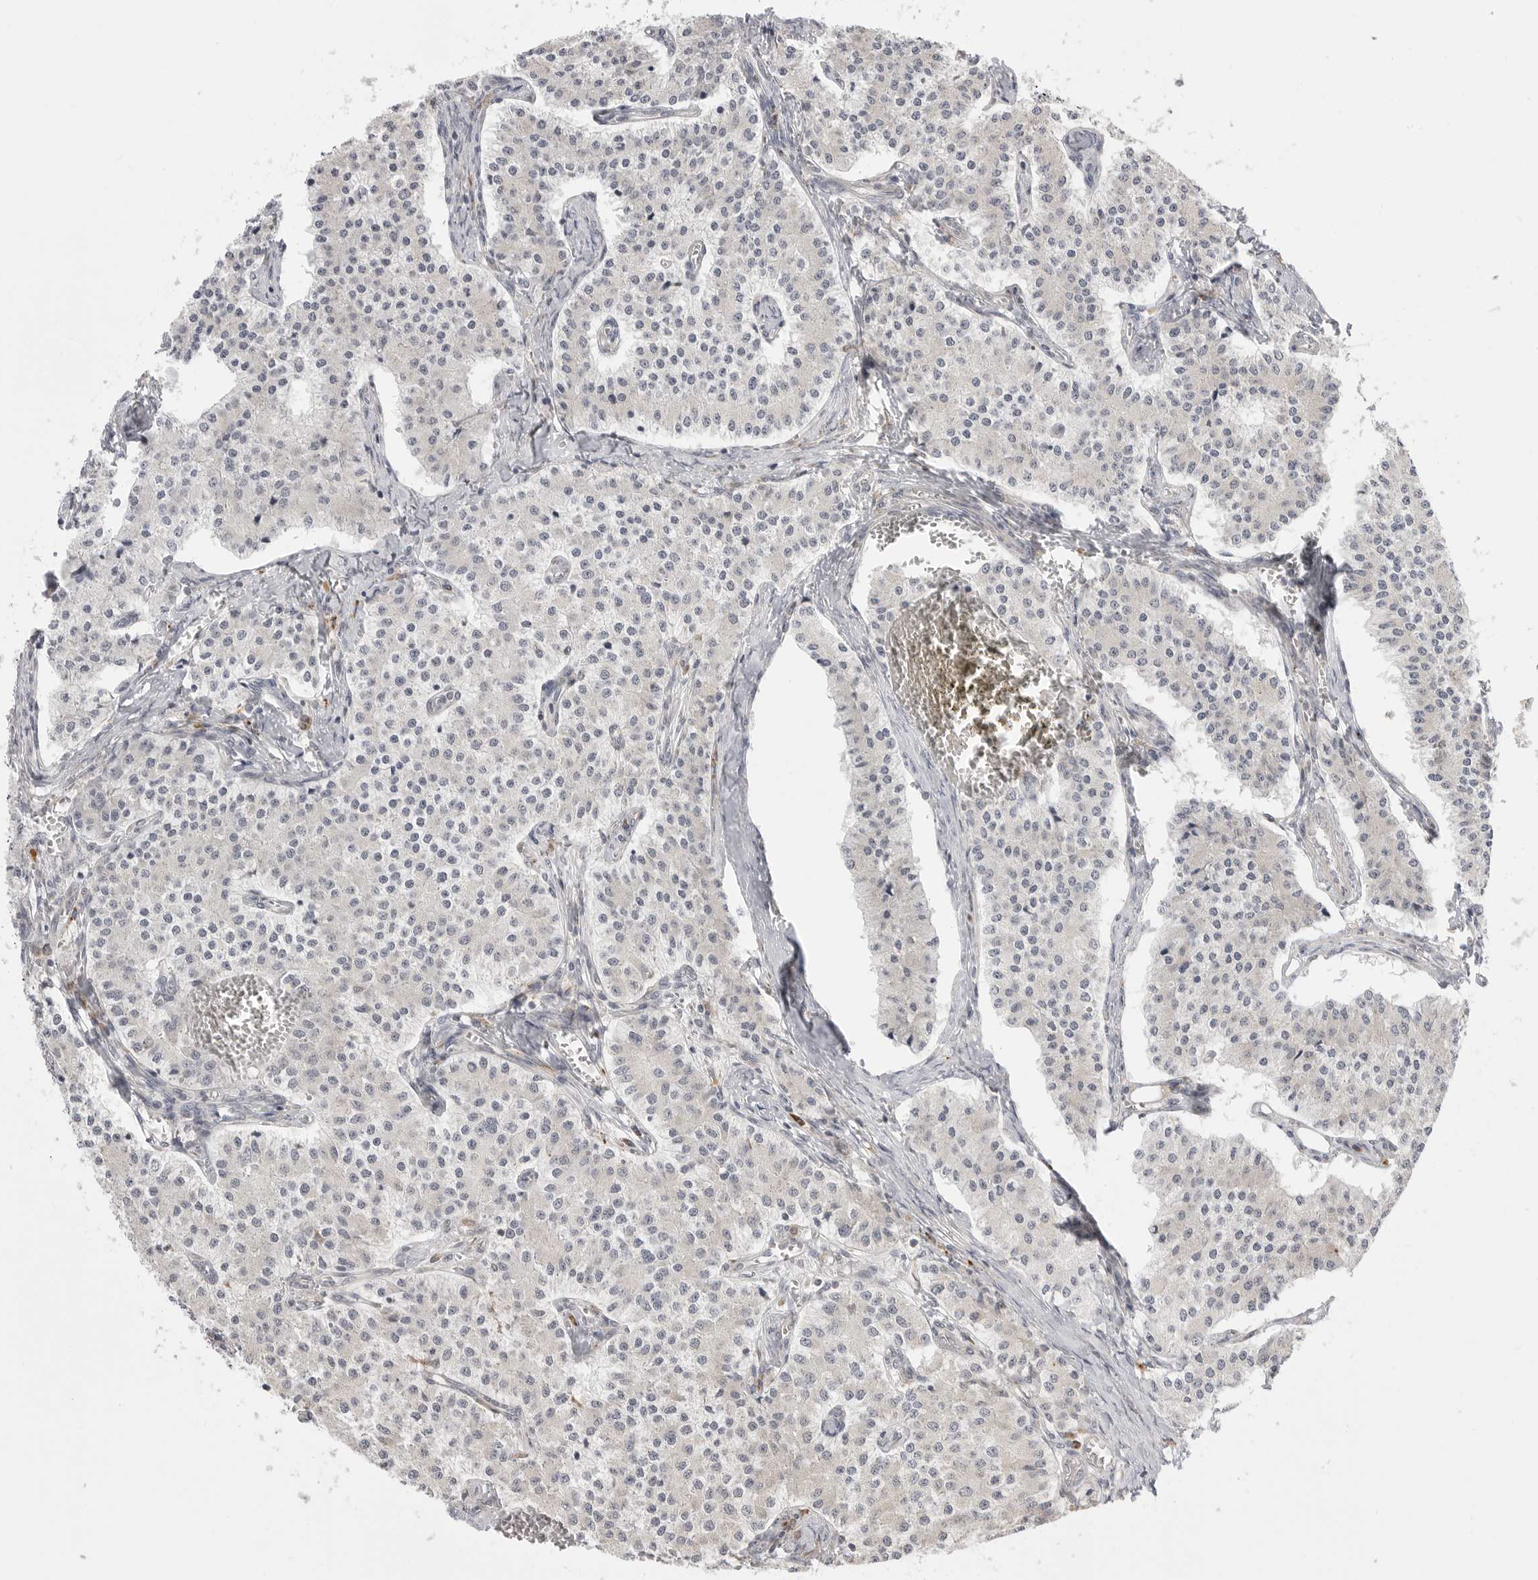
{"staining": {"intensity": "negative", "quantity": "none", "location": "none"}, "tissue": "carcinoid", "cell_type": "Tumor cells", "image_type": "cancer", "snomed": [{"axis": "morphology", "description": "Carcinoid, malignant, NOS"}, {"axis": "topography", "description": "Colon"}], "caption": "Human carcinoid stained for a protein using IHC demonstrates no staining in tumor cells.", "gene": "KALRN", "patient": {"sex": "female", "age": 52}}